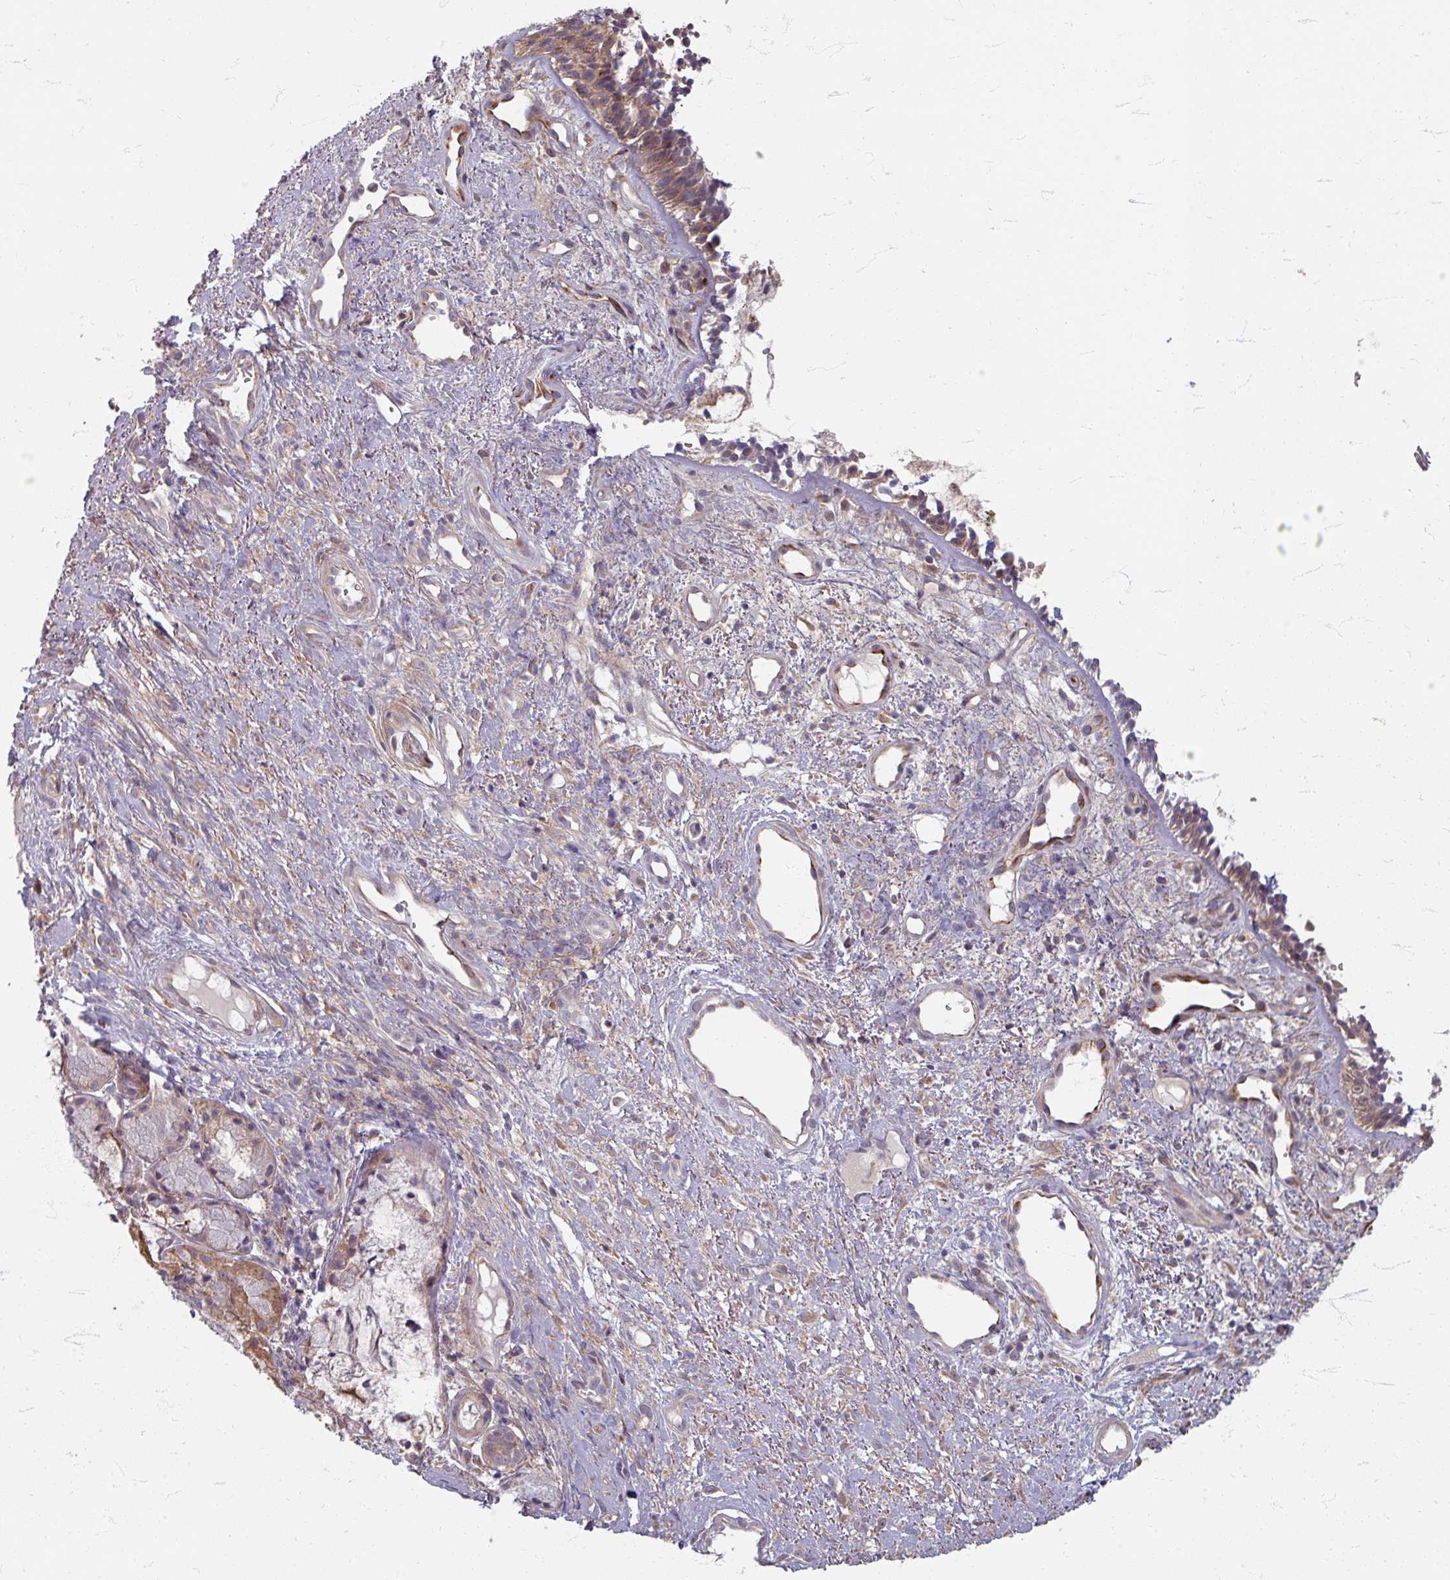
{"staining": {"intensity": "moderate", "quantity": ">75%", "location": "cytoplasmic/membranous"}, "tissue": "nasopharynx", "cell_type": "Respiratory epithelial cells", "image_type": "normal", "snomed": [{"axis": "morphology", "description": "Normal tissue, NOS"}, {"axis": "topography", "description": "Cartilage tissue"}, {"axis": "topography", "description": "Nasopharynx"}, {"axis": "topography", "description": "Thyroid gland"}], "caption": "A high-resolution histopathology image shows IHC staining of normal nasopharynx, which shows moderate cytoplasmic/membranous expression in approximately >75% of respiratory epithelial cells.", "gene": "STAM", "patient": {"sex": "male", "age": 63}}